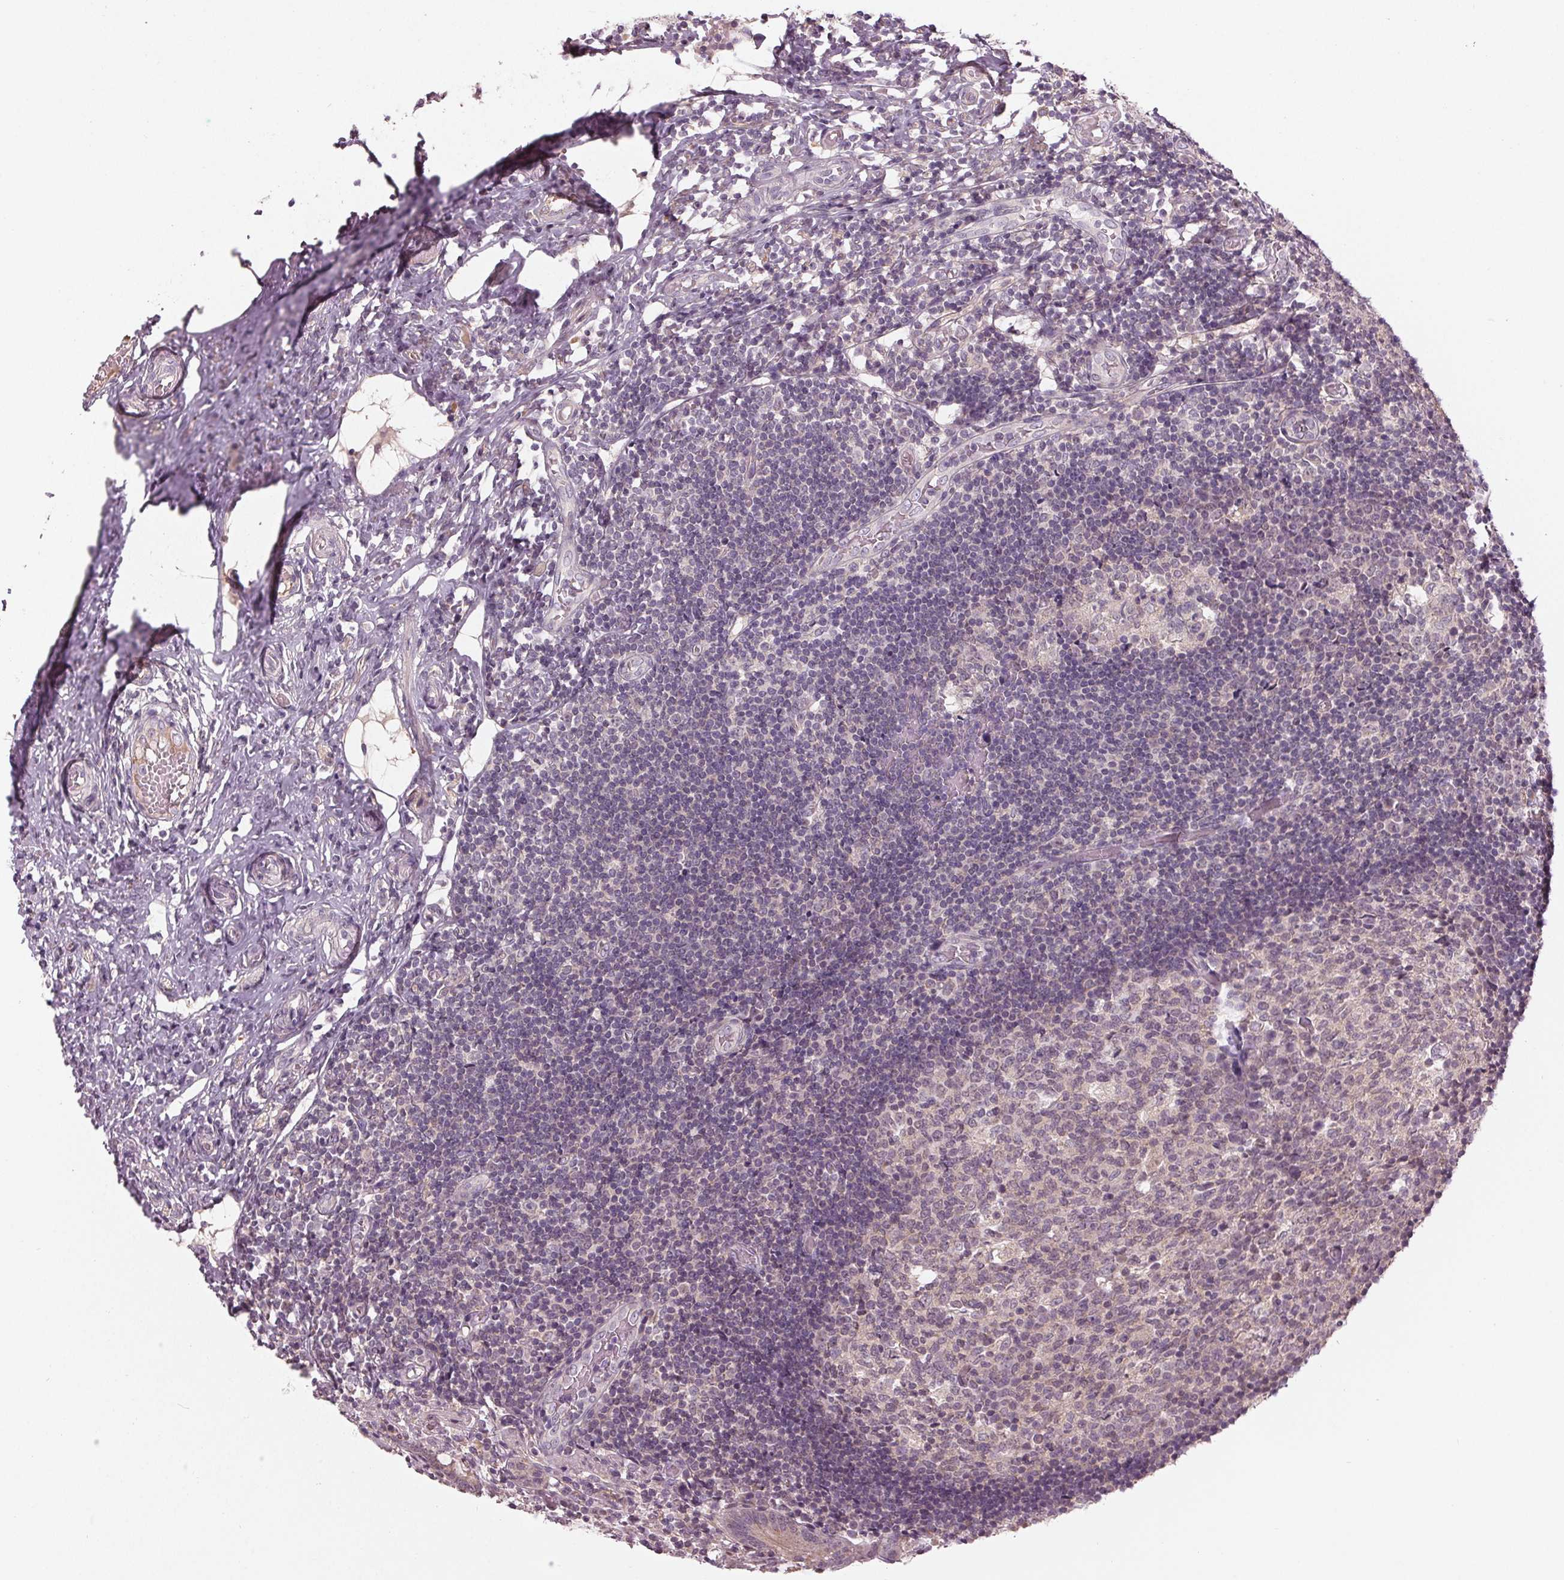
{"staining": {"intensity": "weak", "quantity": "<25%", "location": "cytoplasmic/membranous"}, "tissue": "appendix", "cell_type": "Glandular cells", "image_type": "normal", "snomed": [{"axis": "morphology", "description": "Normal tissue, NOS"}, {"axis": "topography", "description": "Appendix"}], "caption": "Glandular cells show no significant staining in unremarkable appendix. (DAB immunohistochemistry visualized using brightfield microscopy, high magnification).", "gene": "ZNF605", "patient": {"sex": "female", "age": 32}}